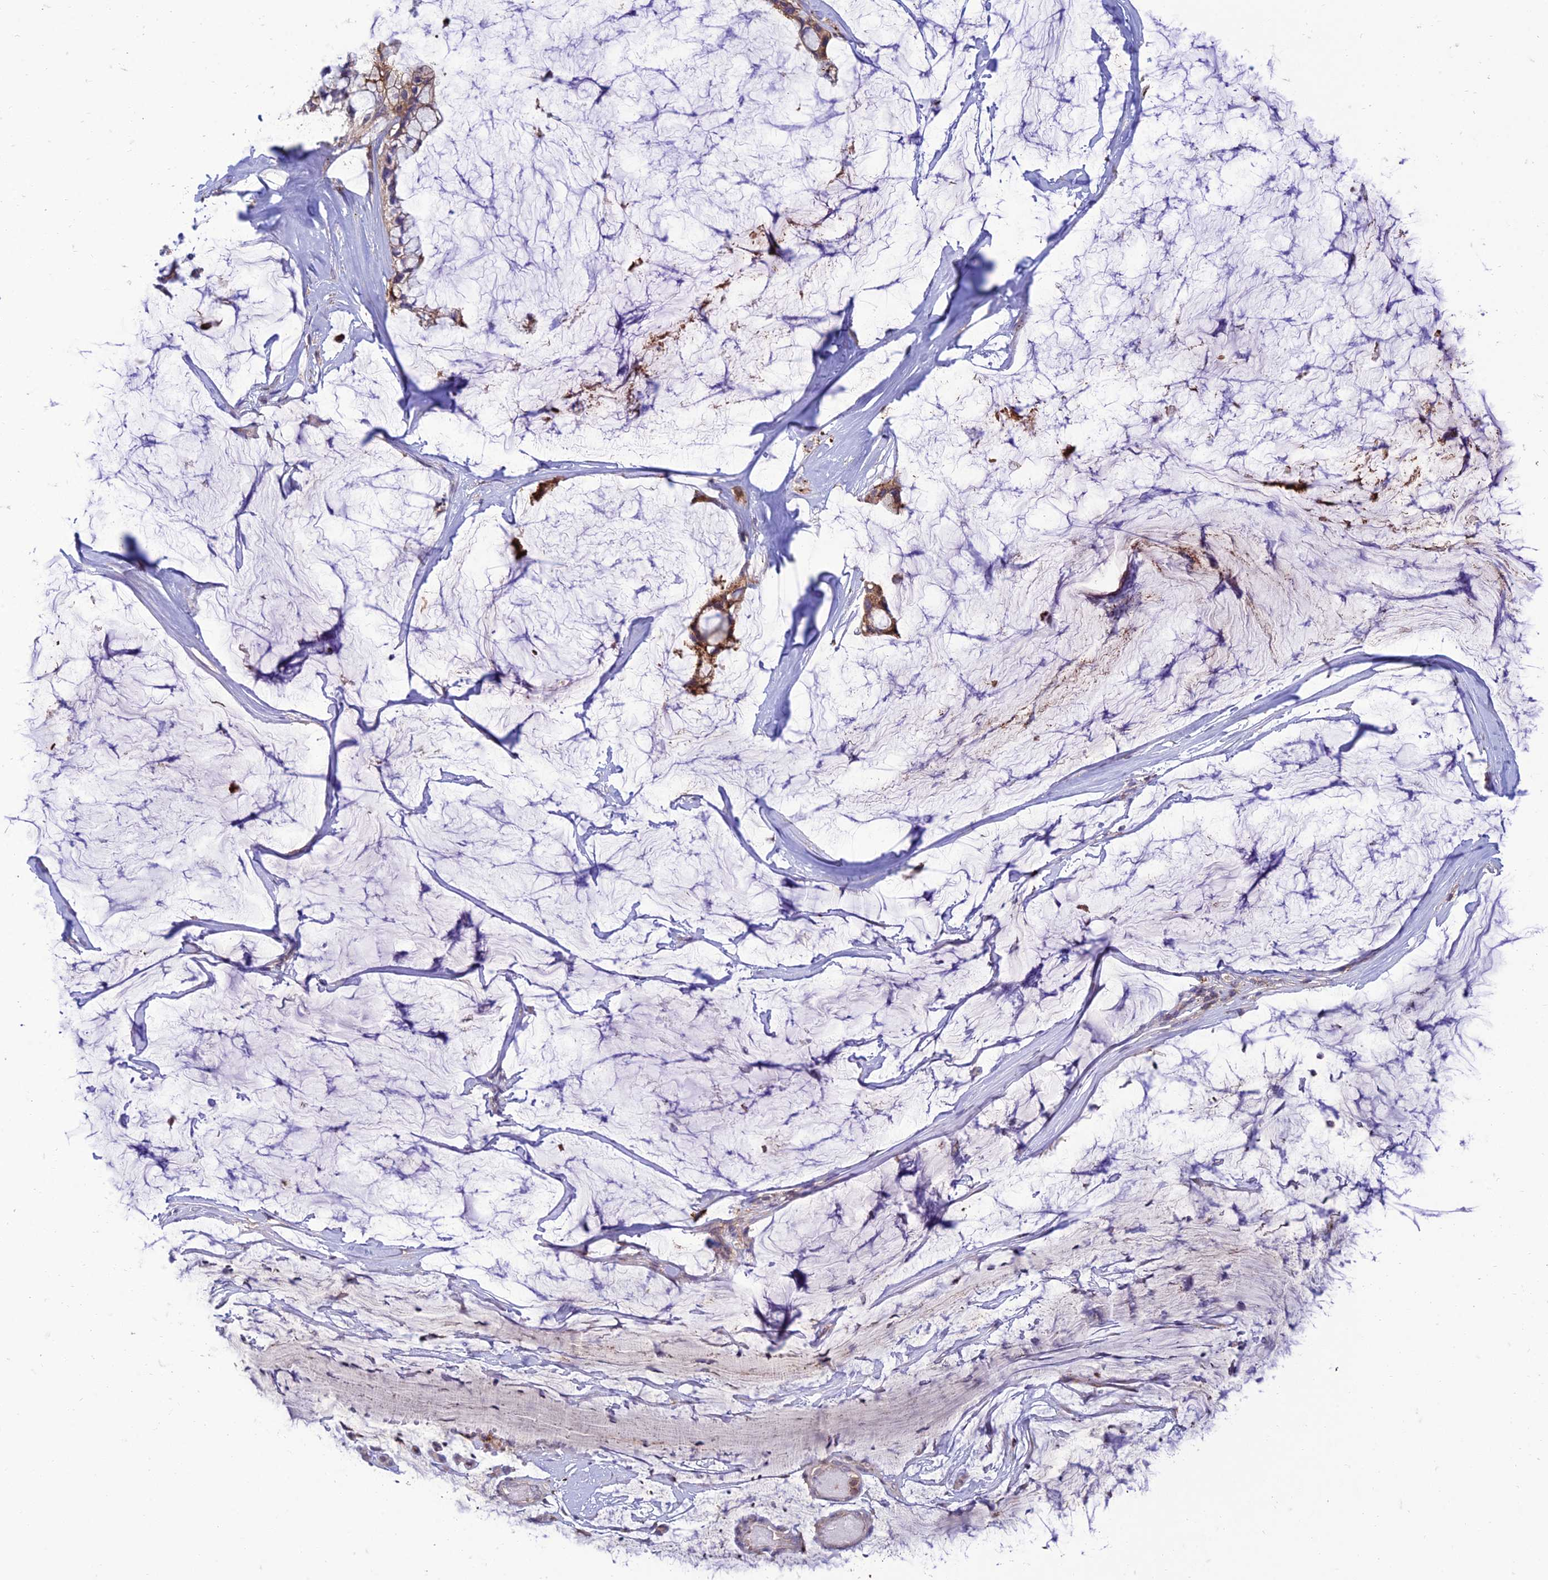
{"staining": {"intensity": "moderate", "quantity": ">75%", "location": "cytoplasmic/membranous"}, "tissue": "ovarian cancer", "cell_type": "Tumor cells", "image_type": "cancer", "snomed": [{"axis": "morphology", "description": "Cystadenocarcinoma, mucinous, NOS"}, {"axis": "topography", "description": "Ovary"}], "caption": "Immunohistochemistry histopathology image of neoplastic tissue: ovarian cancer stained using IHC shows medium levels of moderate protein expression localized specifically in the cytoplasmic/membranous of tumor cells, appearing as a cytoplasmic/membranous brown color.", "gene": "IRAK3", "patient": {"sex": "female", "age": 39}}